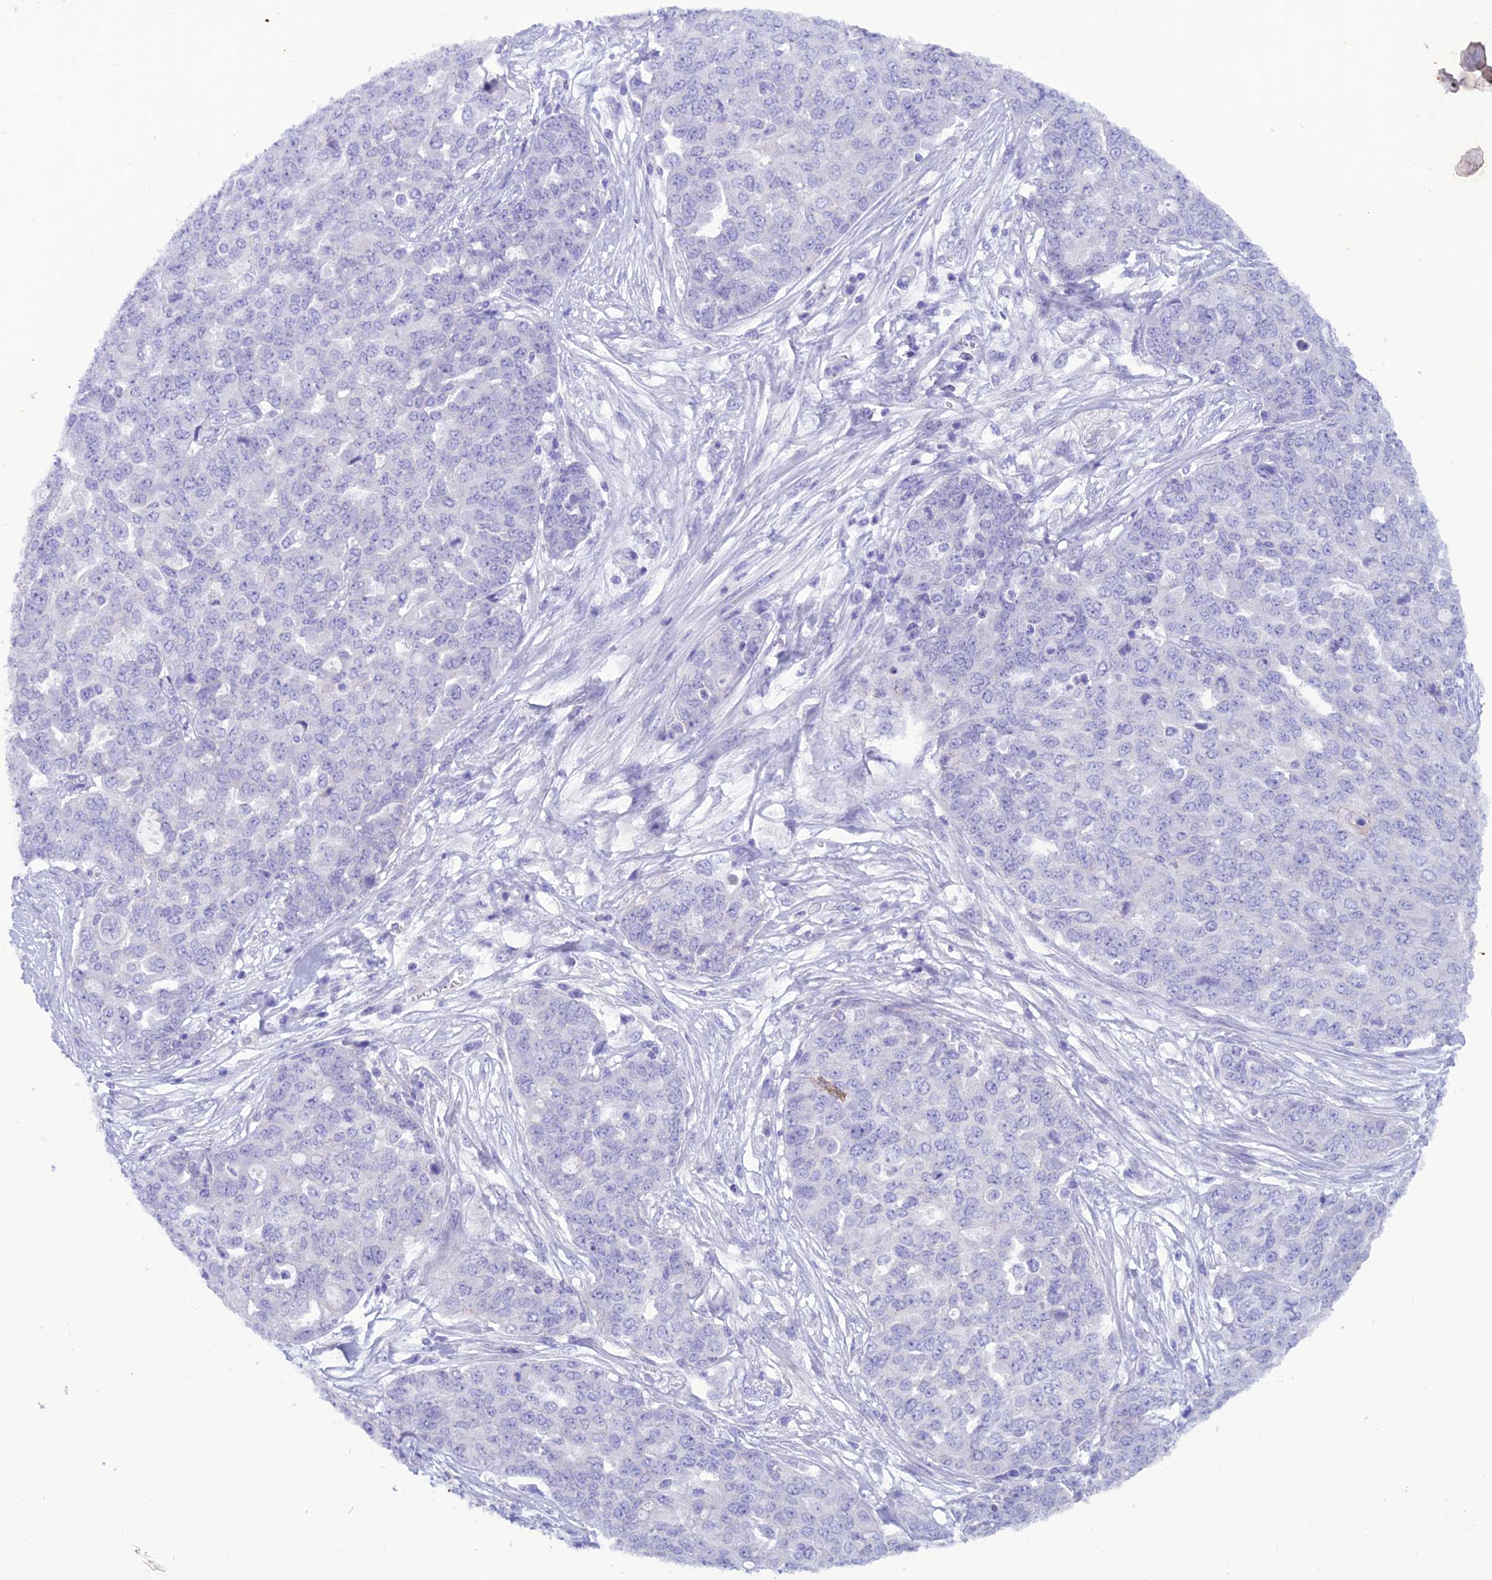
{"staining": {"intensity": "negative", "quantity": "none", "location": "none"}, "tissue": "ovarian cancer", "cell_type": "Tumor cells", "image_type": "cancer", "snomed": [{"axis": "morphology", "description": "Cystadenocarcinoma, serous, NOS"}, {"axis": "topography", "description": "Soft tissue"}, {"axis": "topography", "description": "Ovary"}], "caption": "Ovarian serous cystadenocarcinoma was stained to show a protein in brown. There is no significant positivity in tumor cells.", "gene": "IFT172", "patient": {"sex": "female", "age": 57}}